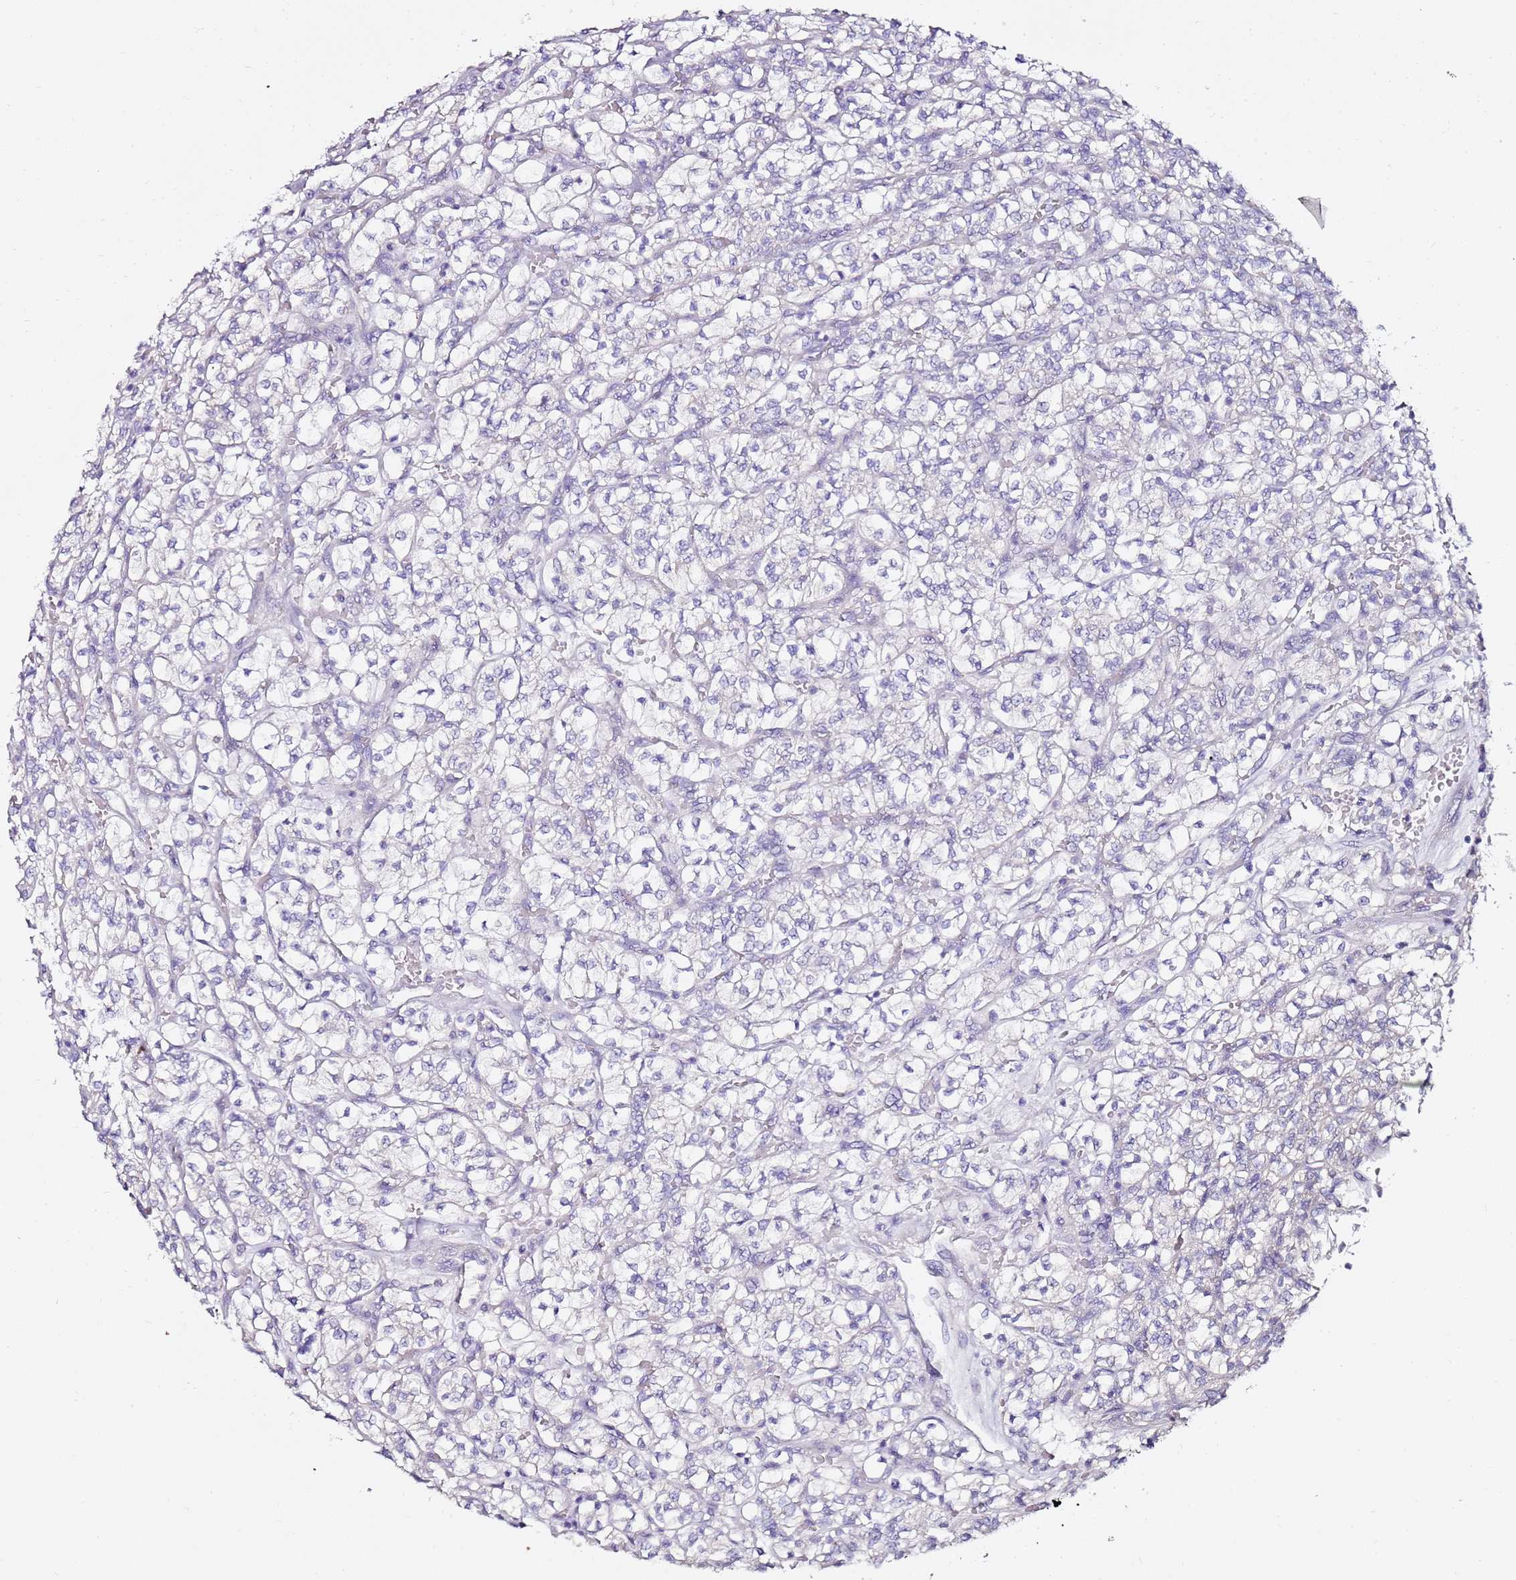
{"staining": {"intensity": "negative", "quantity": "none", "location": "none"}, "tissue": "renal cancer", "cell_type": "Tumor cells", "image_type": "cancer", "snomed": [{"axis": "morphology", "description": "Adenocarcinoma, NOS"}, {"axis": "topography", "description": "Kidney"}], "caption": "Immunohistochemistry (IHC) micrograph of neoplastic tissue: human renal cancer (adenocarcinoma) stained with DAB exhibits no significant protein expression in tumor cells.", "gene": "MYBPC3", "patient": {"sex": "female", "age": 64}}